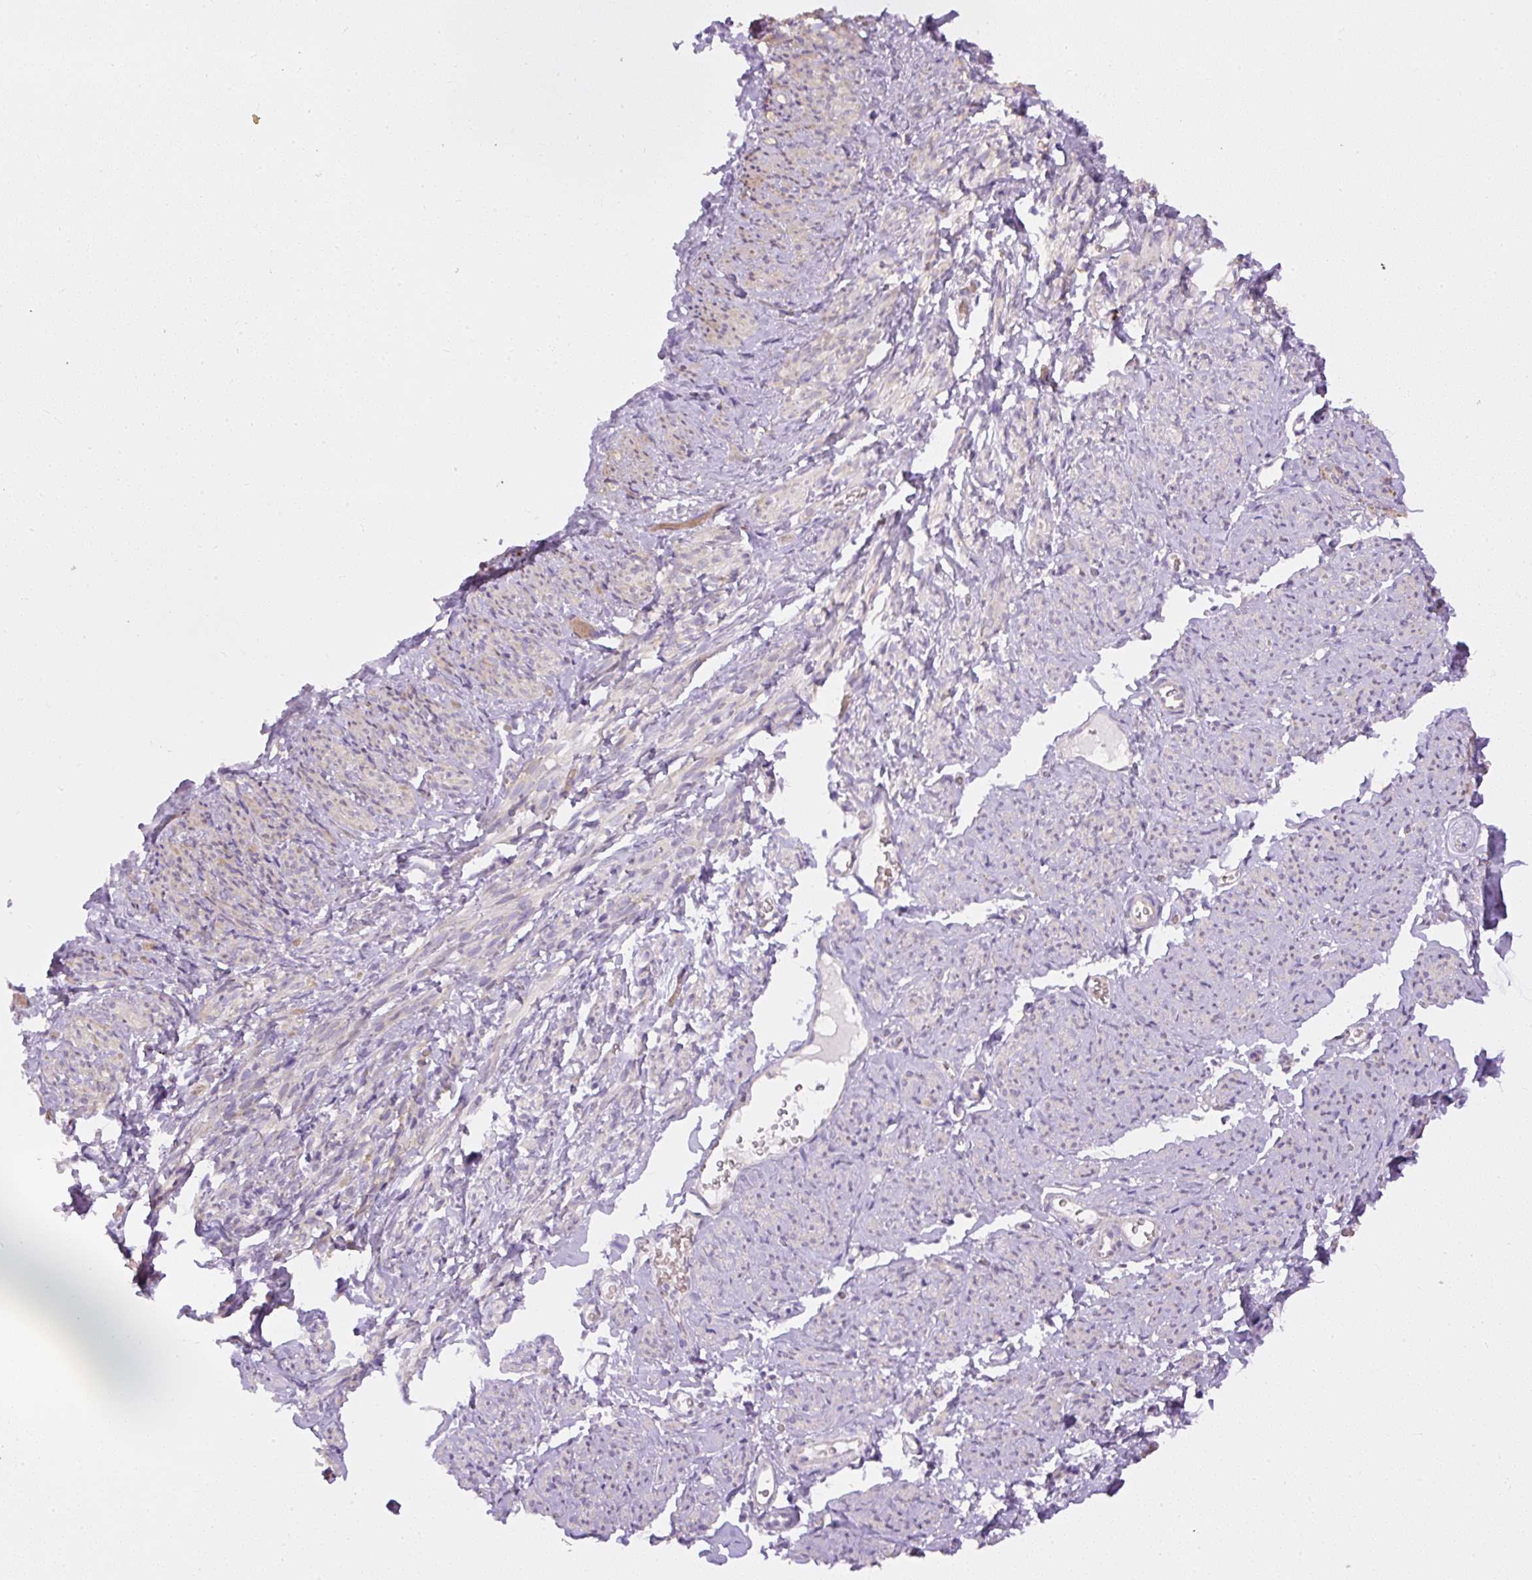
{"staining": {"intensity": "negative", "quantity": "none", "location": "none"}, "tissue": "smooth muscle", "cell_type": "Smooth muscle cells", "image_type": "normal", "snomed": [{"axis": "morphology", "description": "Normal tissue, NOS"}, {"axis": "topography", "description": "Smooth muscle"}], "caption": "Smooth muscle cells show no significant protein expression in normal smooth muscle. (DAB IHC, high magnification).", "gene": "FAM149A", "patient": {"sex": "female", "age": 65}}